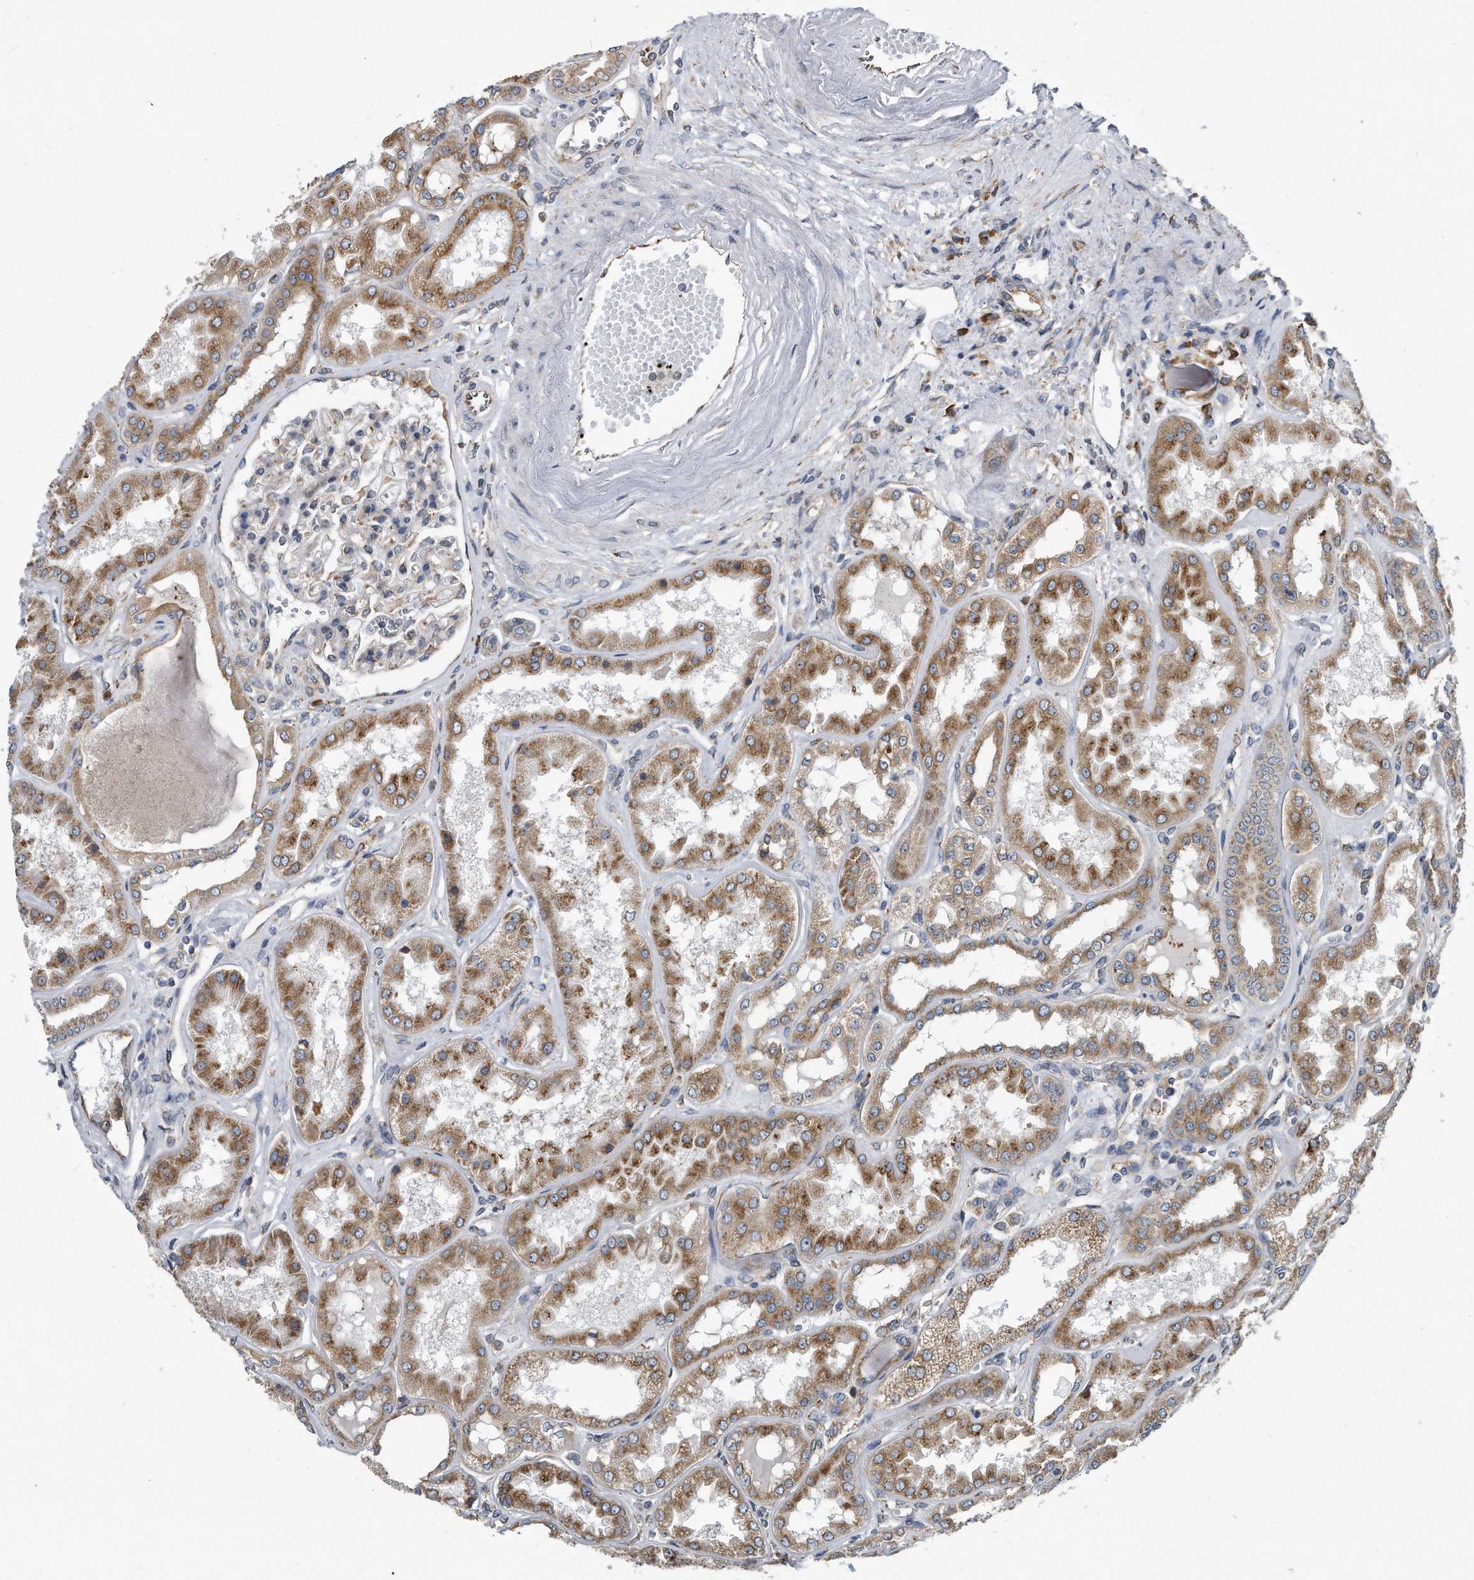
{"staining": {"intensity": "weak", "quantity": "25%-75%", "location": "cytoplasmic/membranous"}, "tissue": "kidney", "cell_type": "Cells in glomeruli", "image_type": "normal", "snomed": [{"axis": "morphology", "description": "Normal tissue, NOS"}, {"axis": "topography", "description": "Kidney"}], "caption": "The micrograph shows a brown stain indicating the presence of a protein in the cytoplasmic/membranous of cells in glomeruli in kidney. (DAB = brown stain, brightfield microscopy at high magnification).", "gene": "CCDC47", "patient": {"sex": "female", "age": 56}}